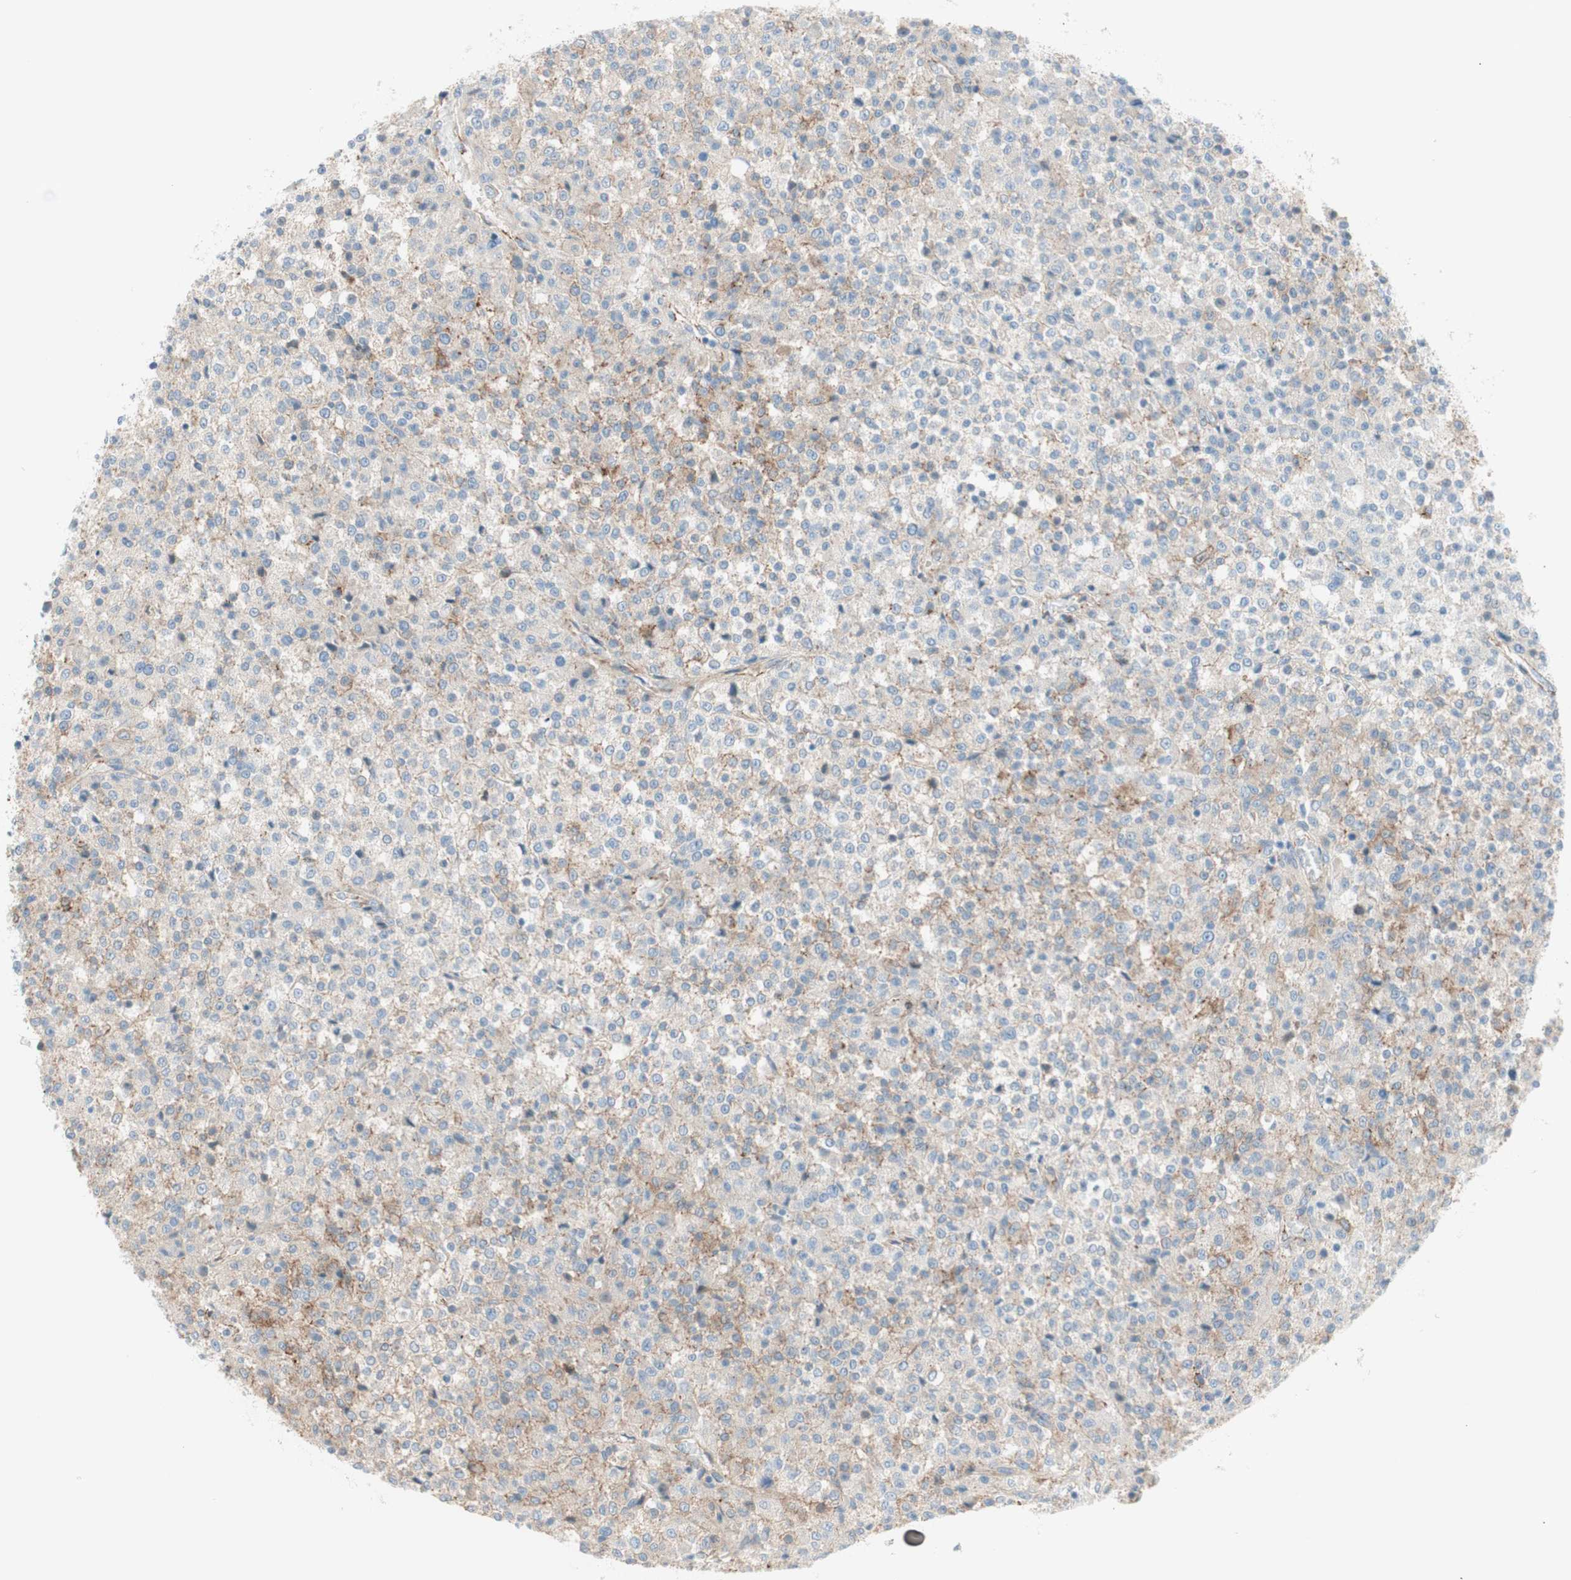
{"staining": {"intensity": "weak", "quantity": "25%-75%", "location": "cytoplasmic/membranous"}, "tissue": "testis cancer", "cell_type": "Tumor cells", "image_type": "cancer", "snomed": [{"axis": "morphology", "description": "Seminoma, NOS"}, {"axis": "topography", "description": "Testis"}], "caption": "A brown stain shows weak cytoplasmic/membranous expression of a protein in human testis seminoma tumor cells.", "gene": "TJP1", "patient": {"sex": "male", "age": 59}}